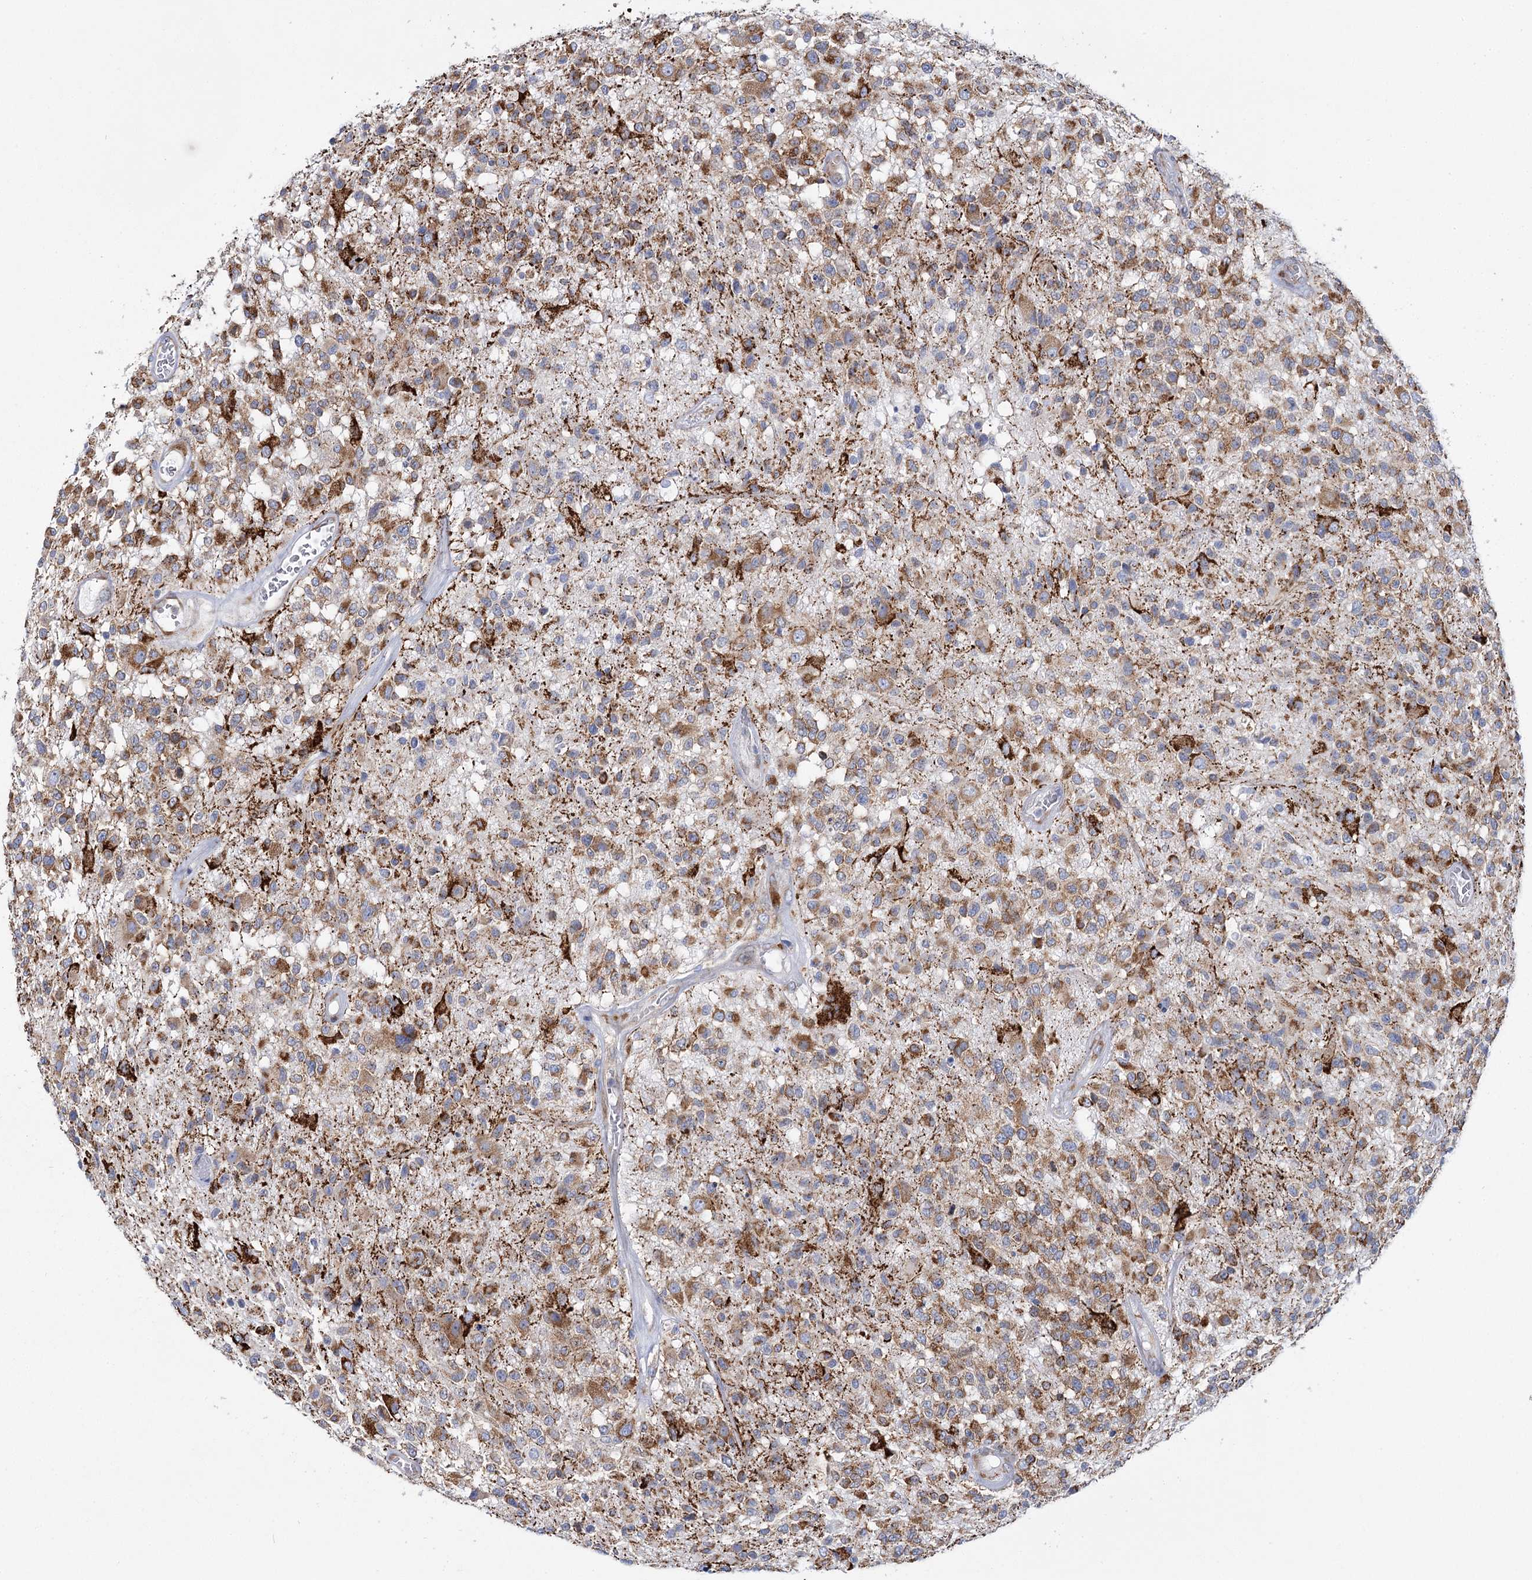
{"staining": {"intensity": "moderate", "quantity": ">75%", "location": "cytoplasmic/membranous"}, "tissue": "glioma", "cell_type": "Tumor cells", "image_type": "cancer", "snomed": [{"axis": "morphology", "description": "Glioma, malignant, High grade"}, {"axis": "morphology", "description": "Glioblastoma, NOS"}, {"axis": "topography", "description": "Brain"}], "caption": "Immunohistochemical staining of human glioma displays medium levels of moderate cytoplasmic/membranous expression in approximately >75% of tumor cells. The staining was performed using DAB, with brown indicating positive protein expression. Nuclei are stained blue with hematoxylin.", "gene": "THUMPD3", "patient": {"sex": "male", "age": 60}}